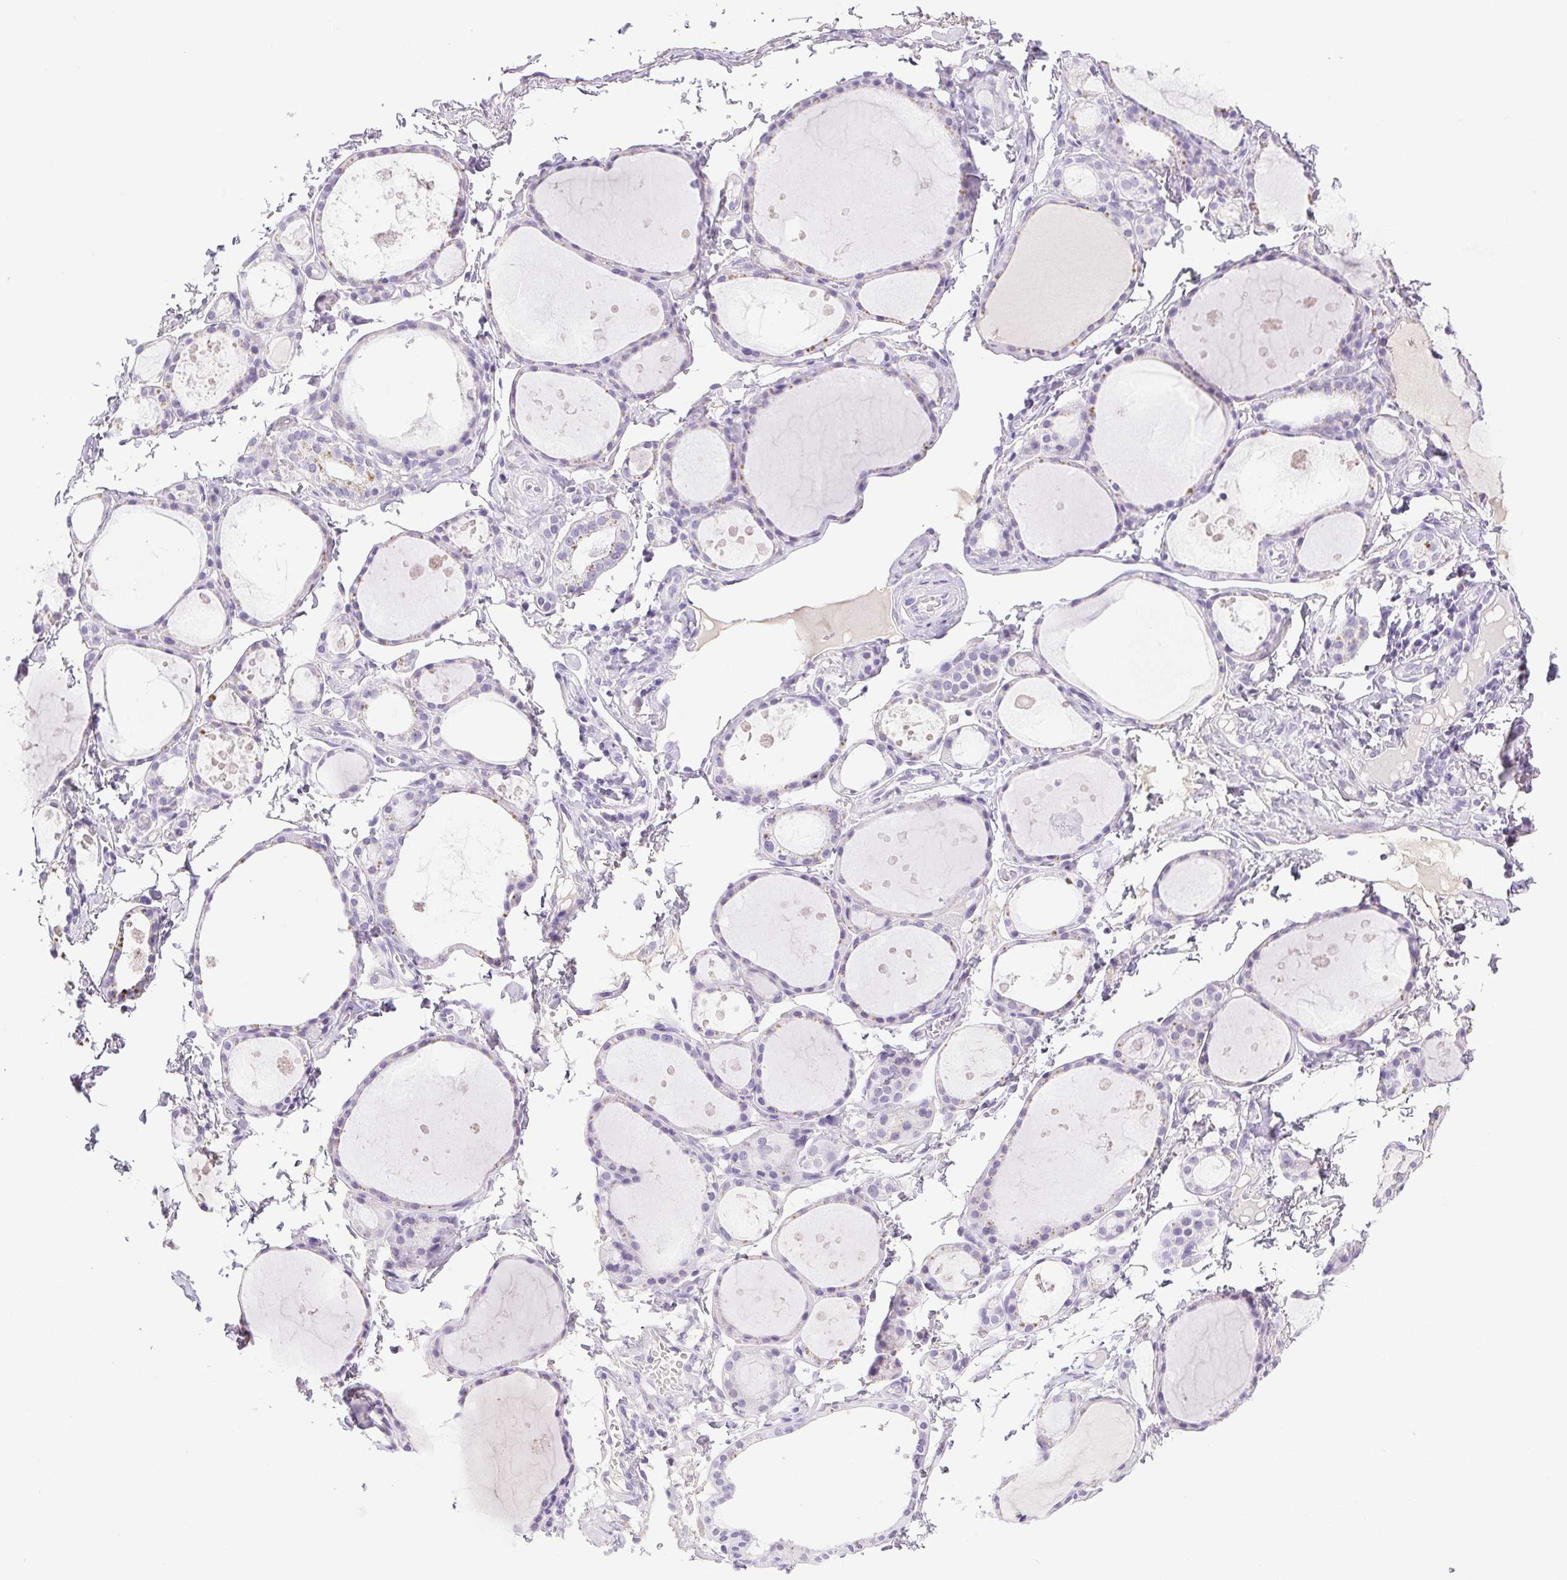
{"staining": {"intensity": "negative", "quantity": "none", "location": "none"}, "tissue": "thyroid gland", "cell_type": "Glandular cells", "image_type": "normal", "snomed": [{"axis": "morphology", "description": "Normal tissue, NOS"}, {"axis": "topography", "description": "Thyroid gland"}], "caption": "Glandular cells are negative for brown protein staining in unremarkable thyroid gland. (Brightfield microscopy of DAB (3,3'-diaminobenzidine) immunohistochemistry (IHC) at high magnification).", "gene": "PAPPA2", "patient": {"sex": "male", "age": 68}}